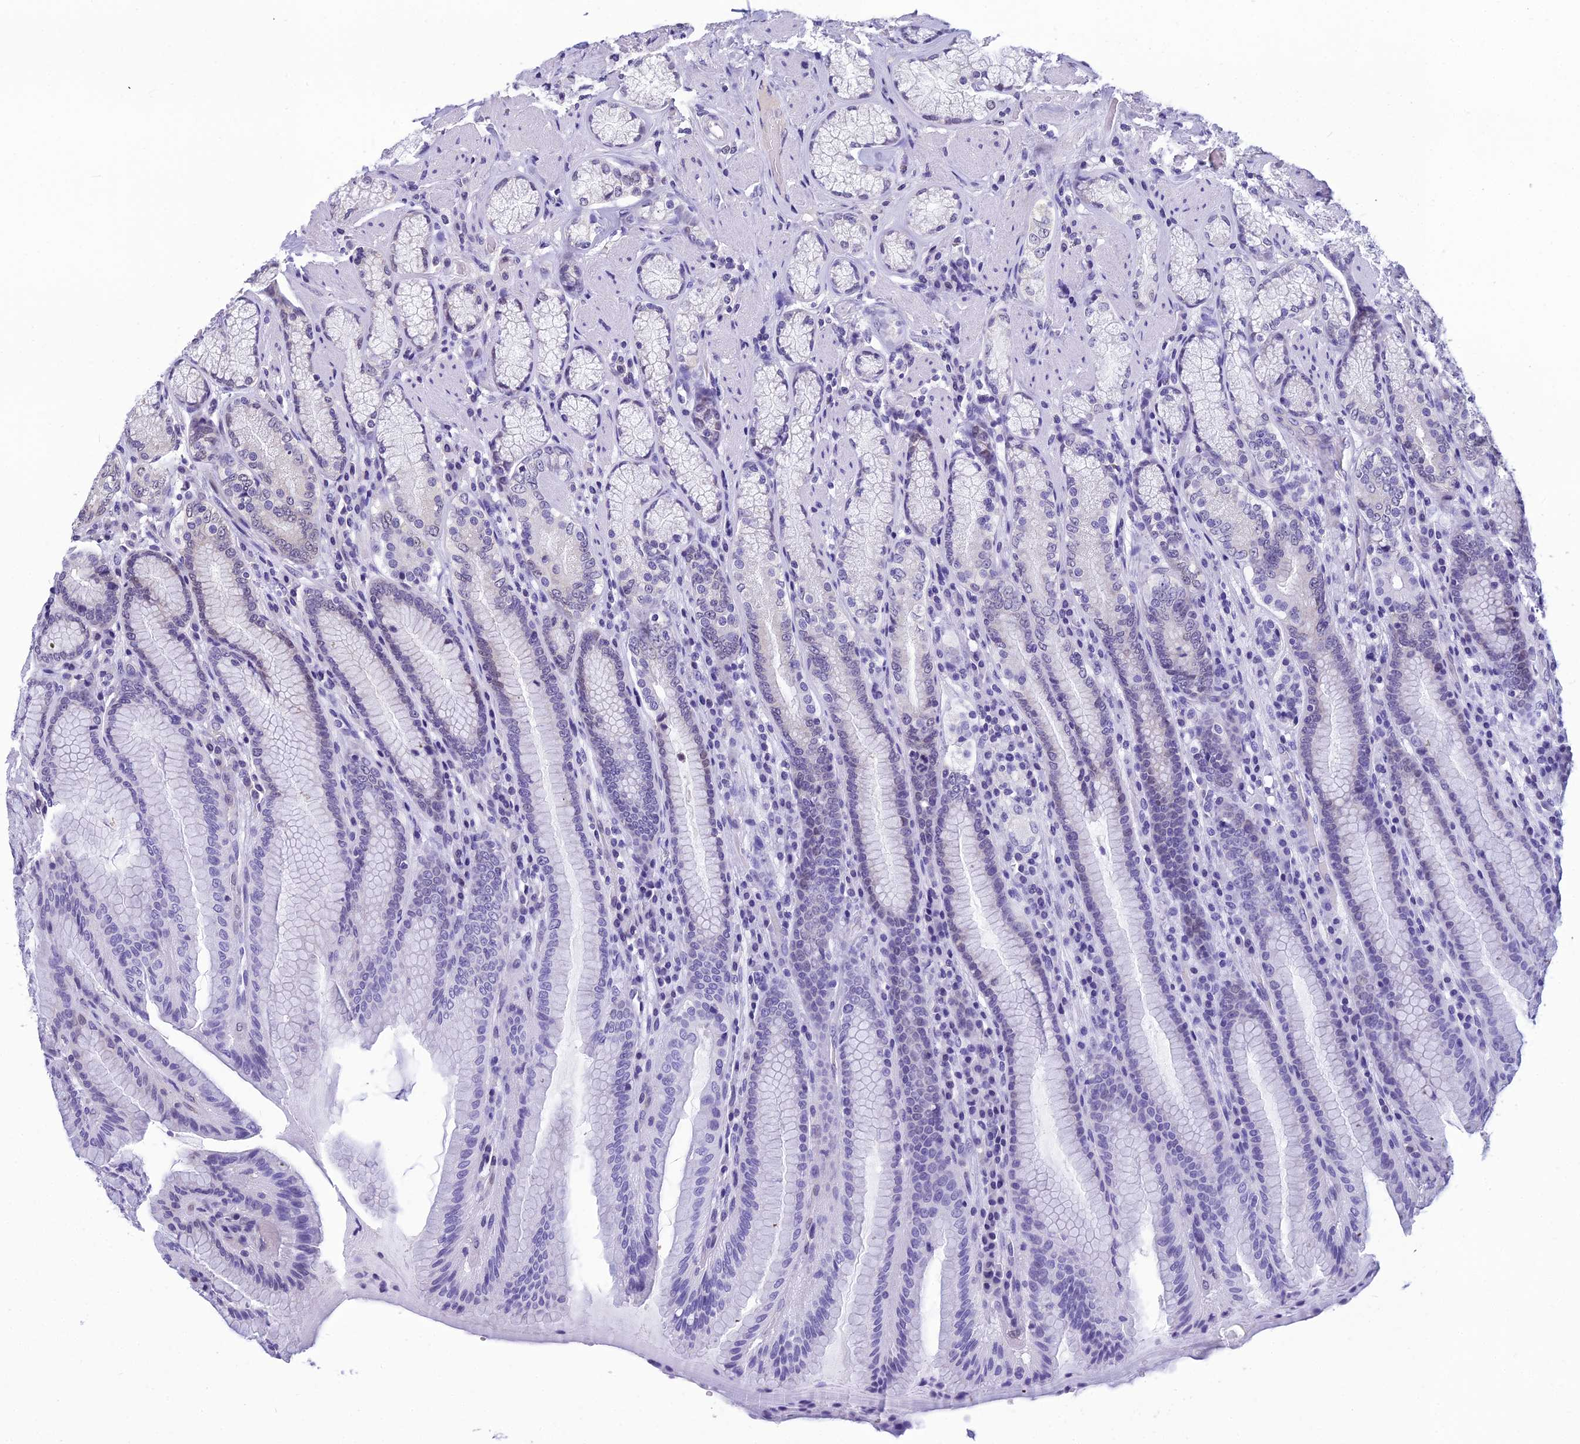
{"staining": {"intensity": "negative", "quantity": "none", "location": "none"}, "tissue": "stomach", "cell_type": "Glandular cells", "image_type": "normal", "snomed": [{"axis": "morphology", "description": "Normal tissue, NOS"}, {"axis": "topography", "description": "Stomach, upper"}, {"axis": "topography", "description": "Stomach, lower"}], "caption": "An immunohistochemistry (IHC) image of unremarkable stomach is shown. There is no staining in glandular cells of stomach.", "gene": "GRWD1", "patient": {"sex": "female", "age": 76}}